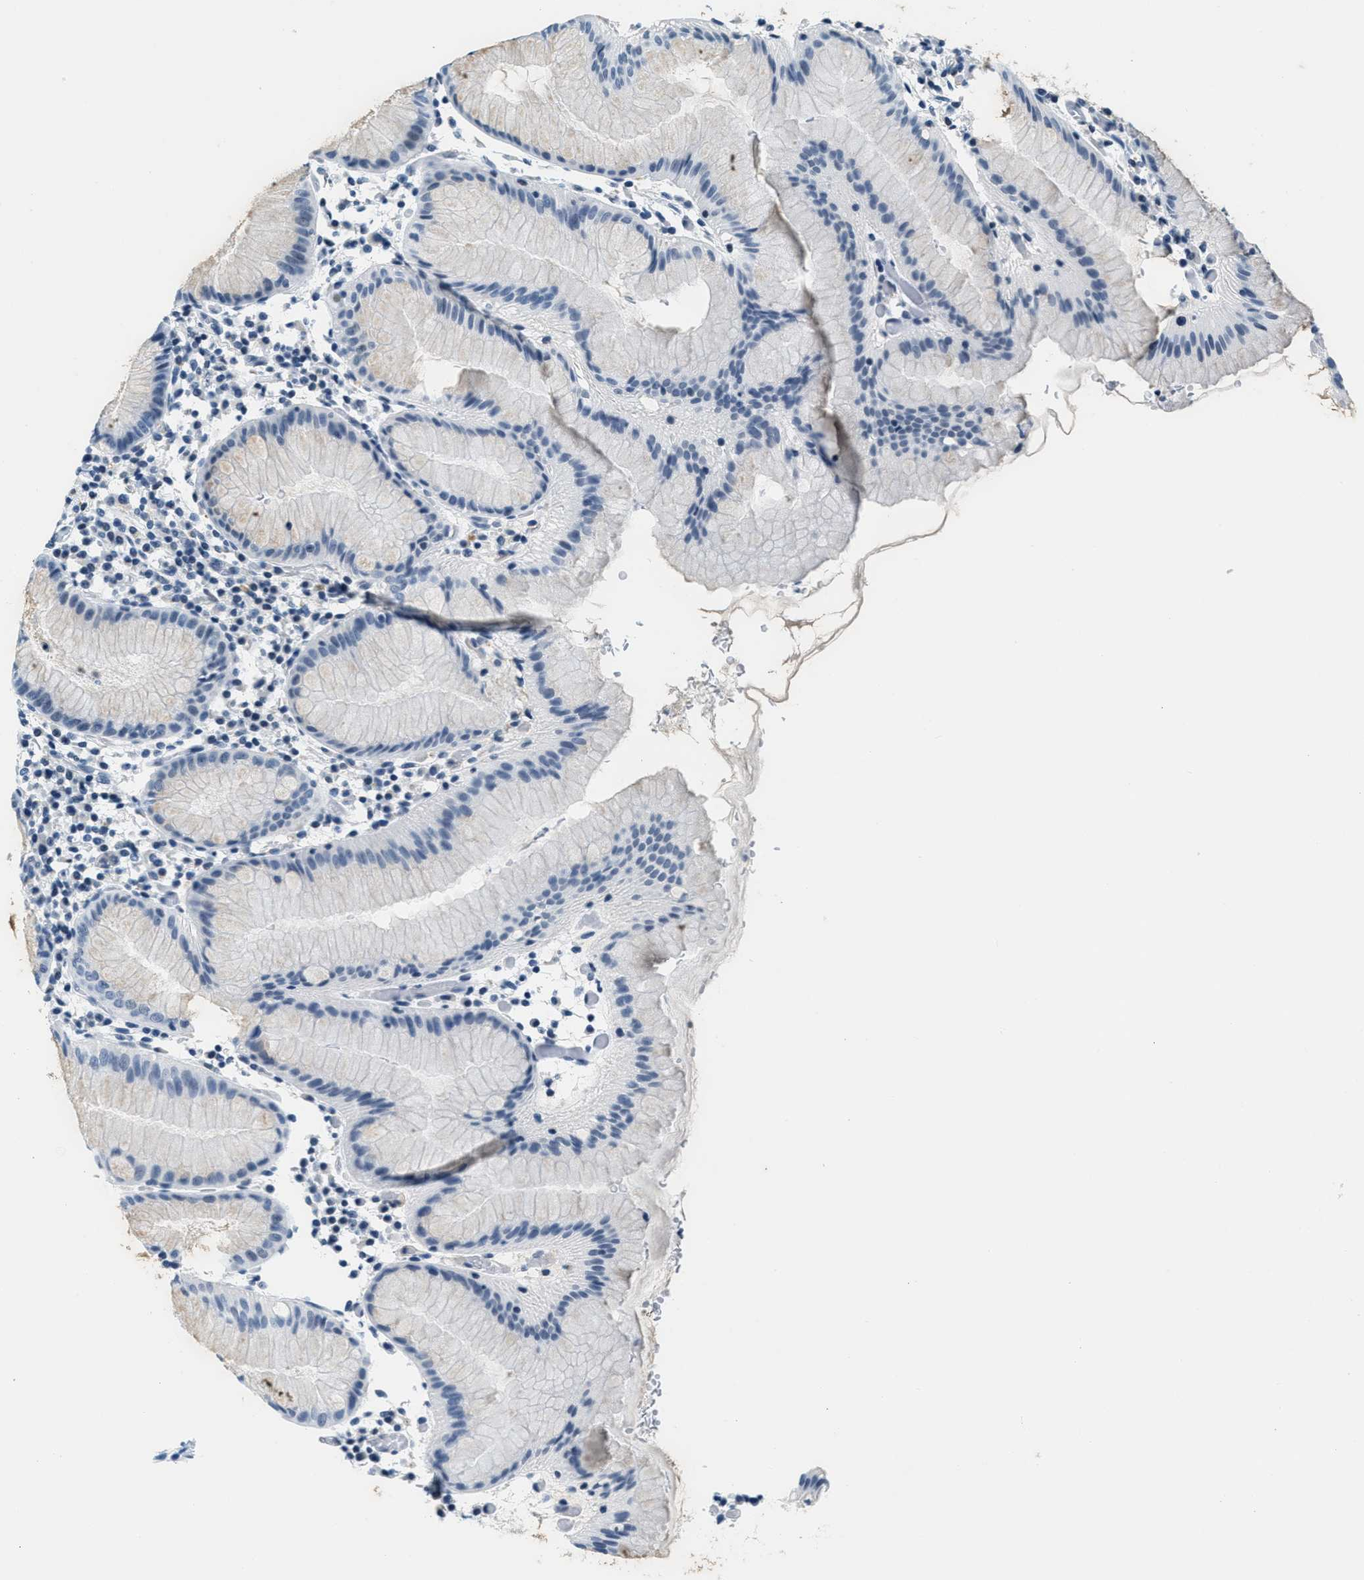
{"staining": {"intensity": "negative", "quantity": "none", "location": "none"}, "tissue": "stomach", "cell_type": "Glandular cells", "image_type": "normal", "snomed": [{"axis": "morphology", "description": "Normal tissue, NOS"}, {"axis": "topography", "description": "Stomach"}, {"axis": "topography", "description": "Stomach, lower"}], "caption": "IHC image of unremarkable human stomach stained for a protein (brown), which shows no expression in glandular cells.", "gene": "CA4", "patient": {"sex": "female", "age": 75}}